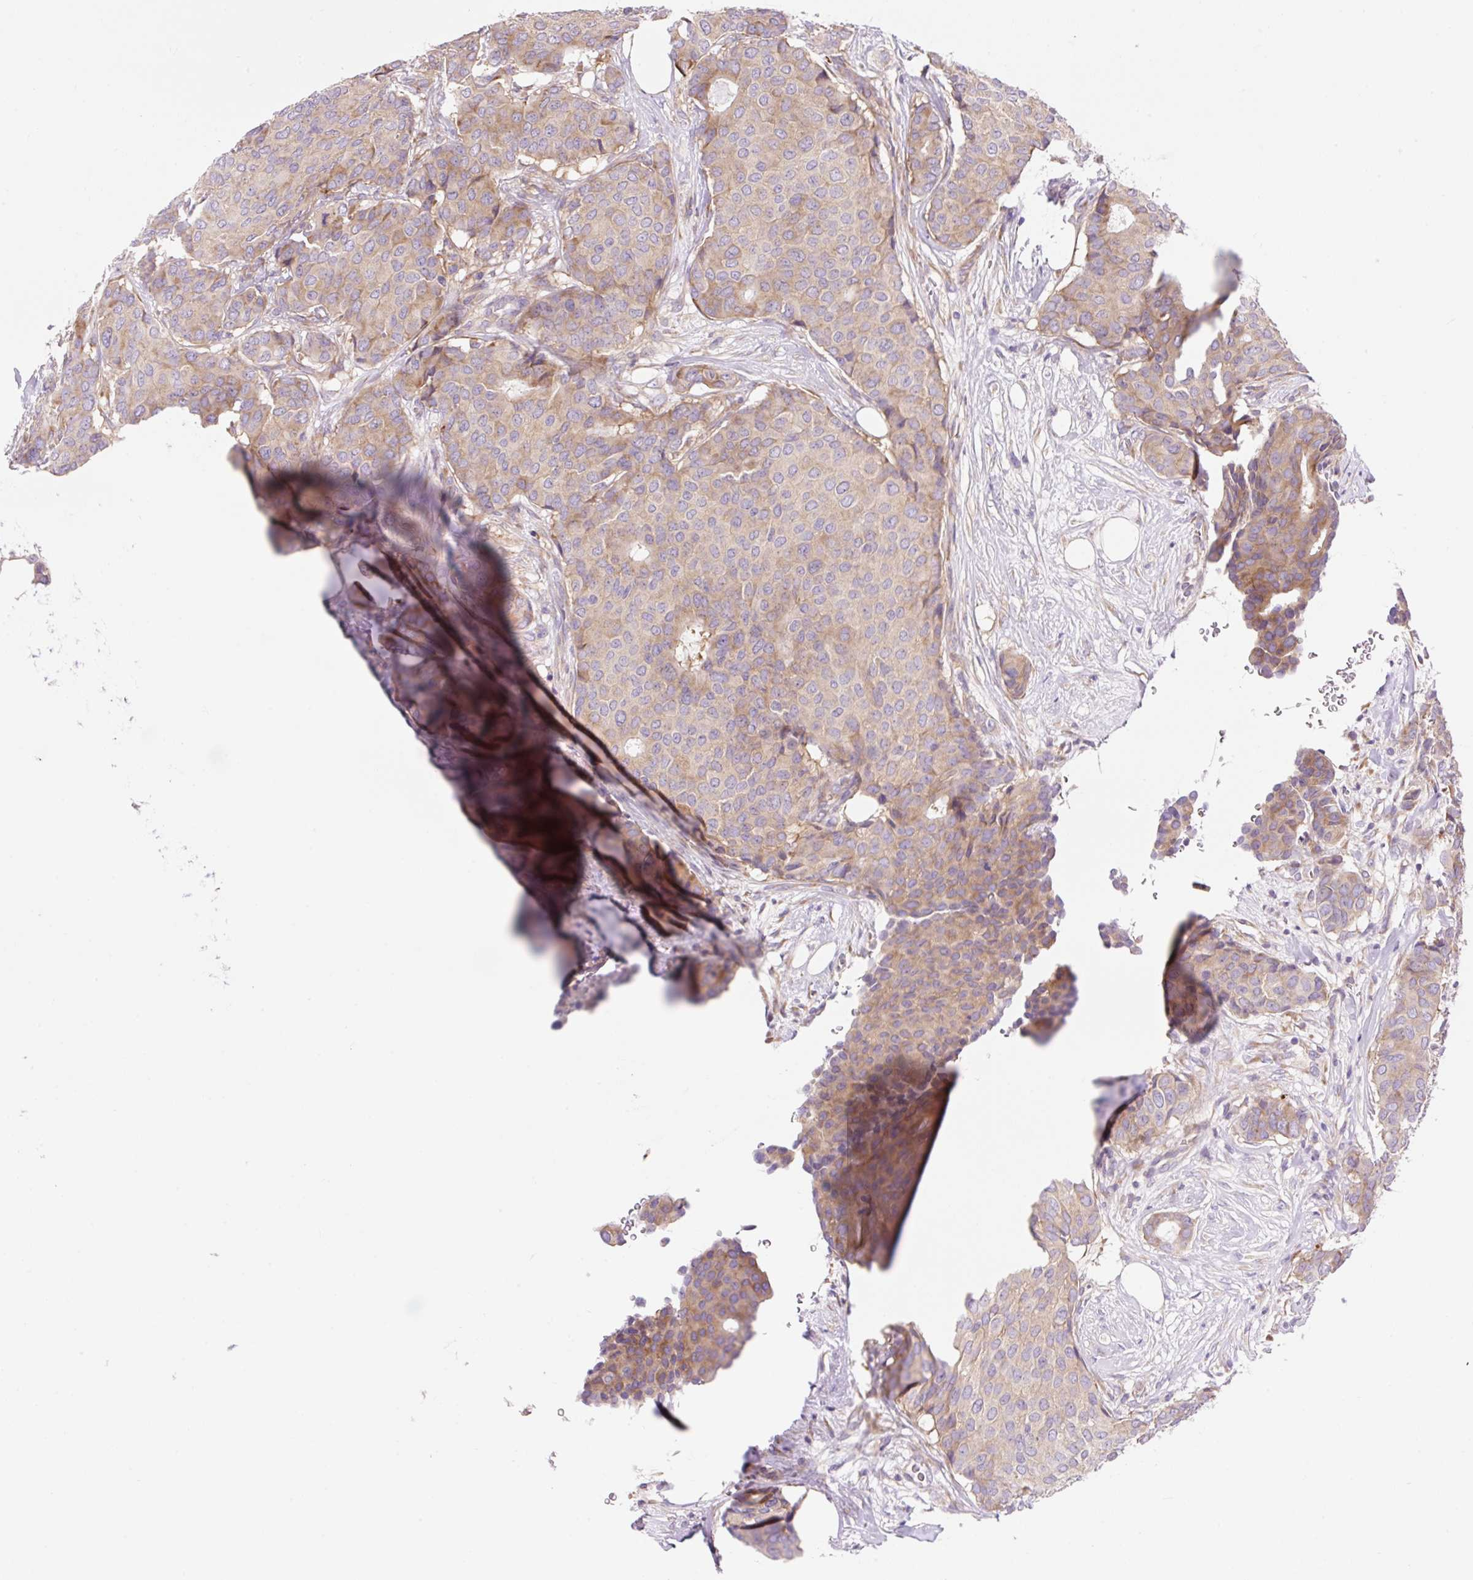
{"staining": {"intensity": "moderate", "quantity": "25%-75%", "location": "cytoplasmic/membranous"}, "tissue": "breast cancer", "cell_type": "Tumor cells", "image_type": "cancer", "snomed": [{"axis": "morphology", "description": "Duct carcinoma"}, {"axis": "topography", "description": "Breast"}], "caption": "Immunohistochemistry histopathology image of neoplastic tissue: breast intraductal carcinoma stained using immunohistochemistry (IHC) displays medium levels of moderate protein expression localized specifically in the cytoplasmic/membranous of tumor cells, appearing as a cytoplasmic/membranous brown color.", "gene": "GPR45", "patient": {"sex": "female", "age": 75}}